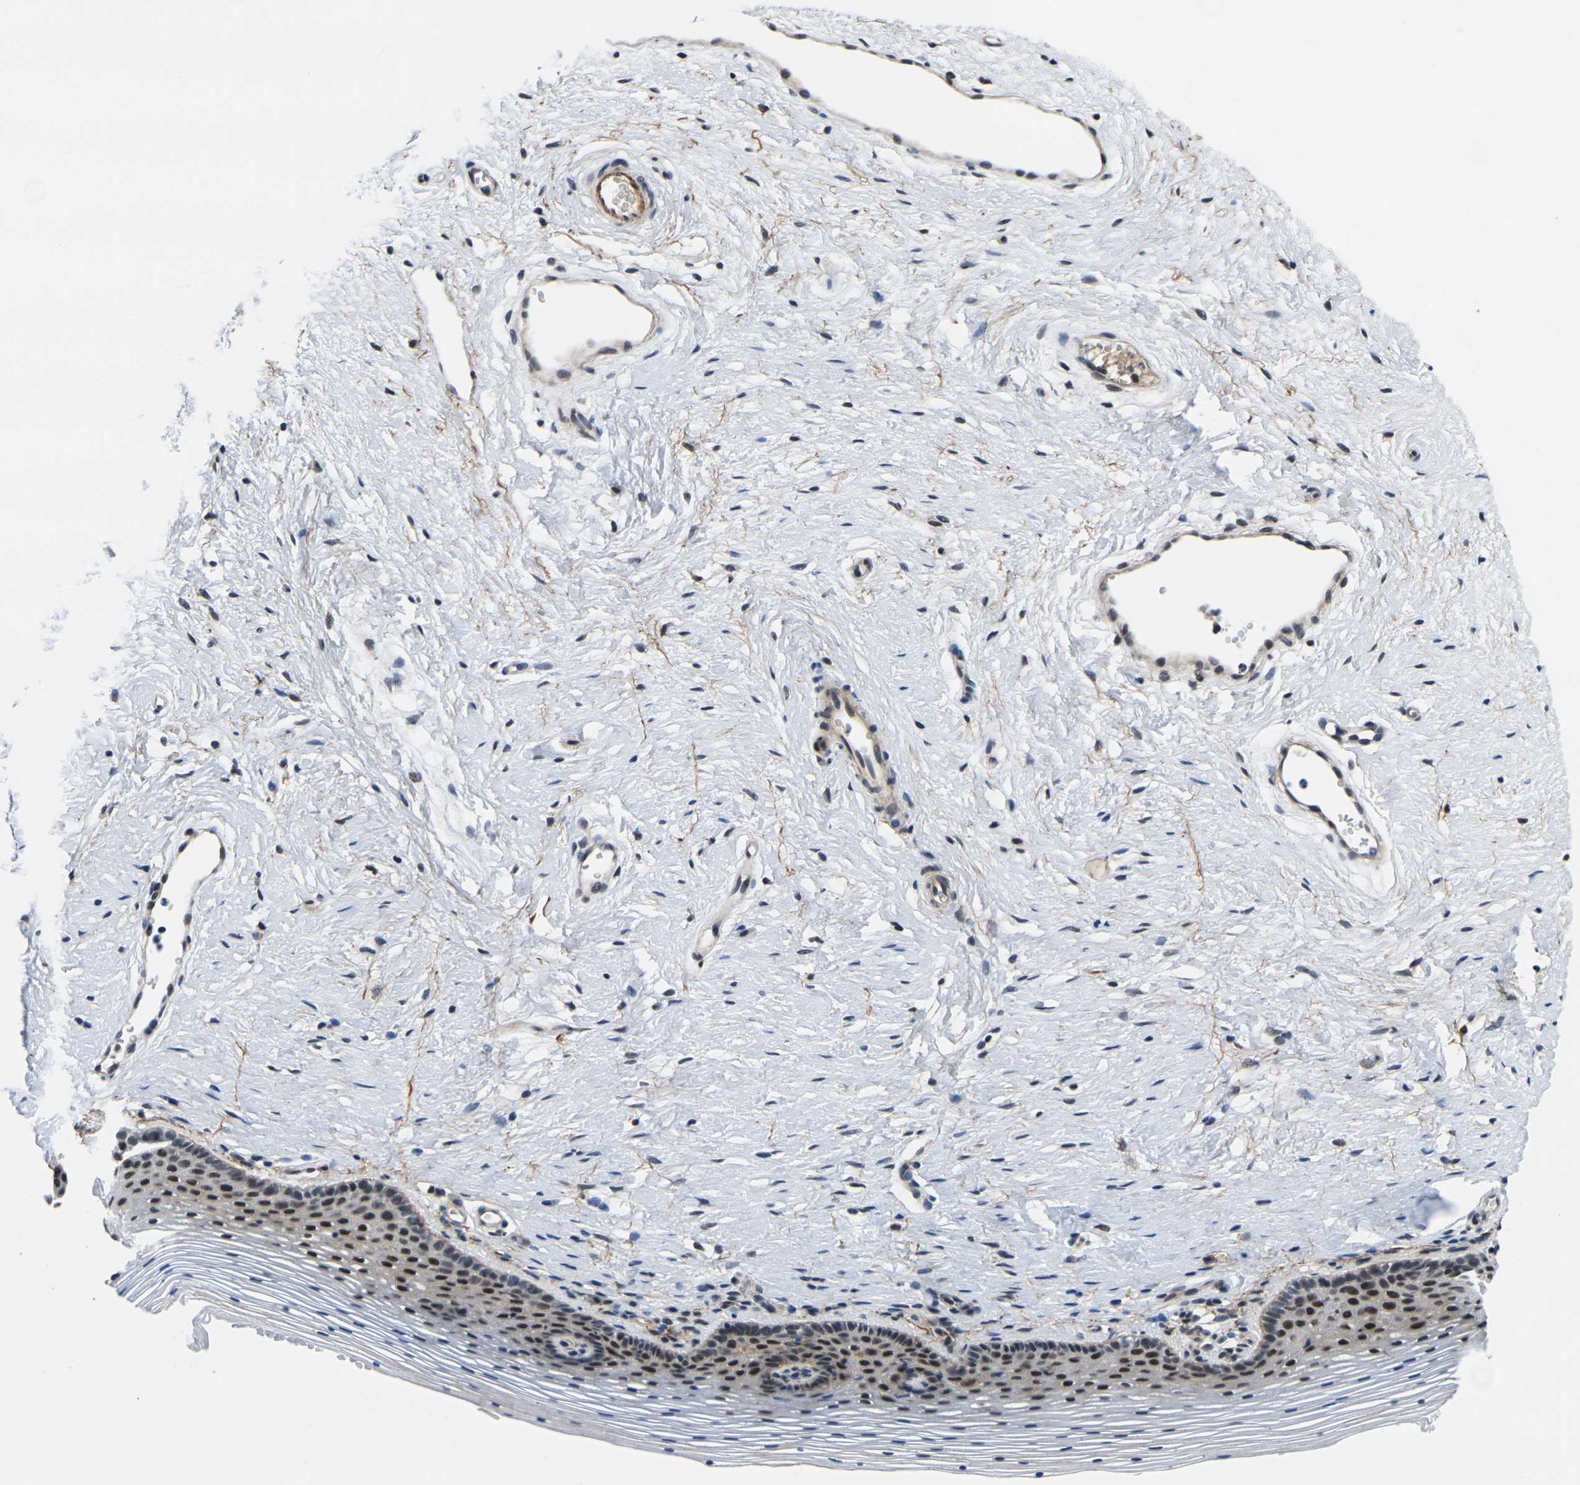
{"staining": {"intensity": "strong", "quantity": "25%-75%", "location": "nuclear"}, "tissue": "vagina", "cell_type": "Squamous epithelial cells", "image_type": "normal", "snomed": [{"axis": "morphology", "description": "Normal tissue, NOS"}, {"axis": "topography", "description": "Vagina"}], "caption": "IHC micrograph of benign vagina: human vagina stained using immunohistochemistry (IHC) shows high levels of strong protein expression localized specifically in the nuclear of squamous epithelial cells, appearing as a nuclear brown color.", "gene": "RBM7", "patient": {"sex": "female", "age": 32}}